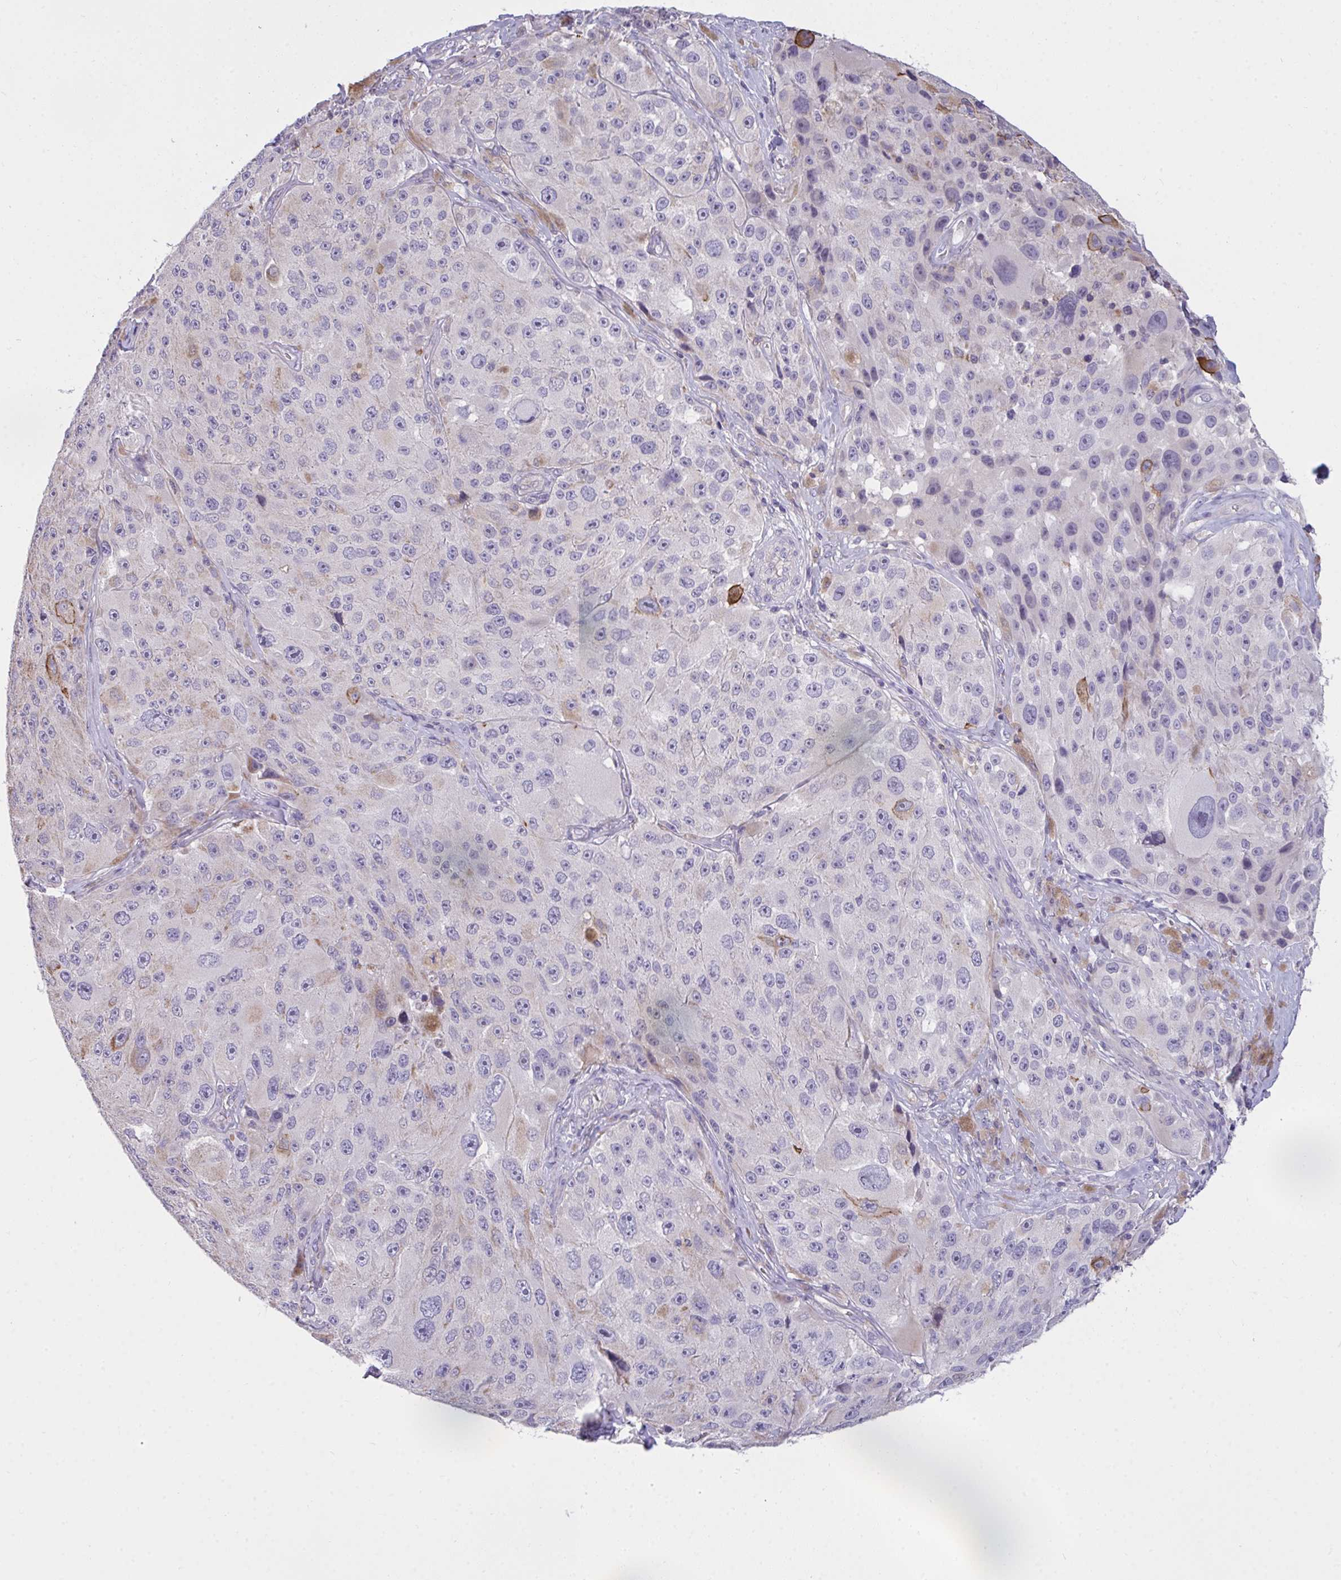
{"staining": {"intensity": "moderate", "quantity": "<25%", "location": "cytoplasmic/membranous"}, "tissue": "melanoma", "cell_type": "Tumor cells", "image_type": "cancer", "snomed": [{"axis": "morphology", "description": "Malignant melanoma, Metastatic site"}, {"axis": "topography", "description": "Lymph node"}], "caption": "This is a photomicrograph of immunohistochemistry staining of malignant melanoma (metastatic site), which shows moderate expression in the cytoplasmic/membranous of tumor cells.", "gene": "SEMA6B", "patient": {"sex": "male", "age": 62}}